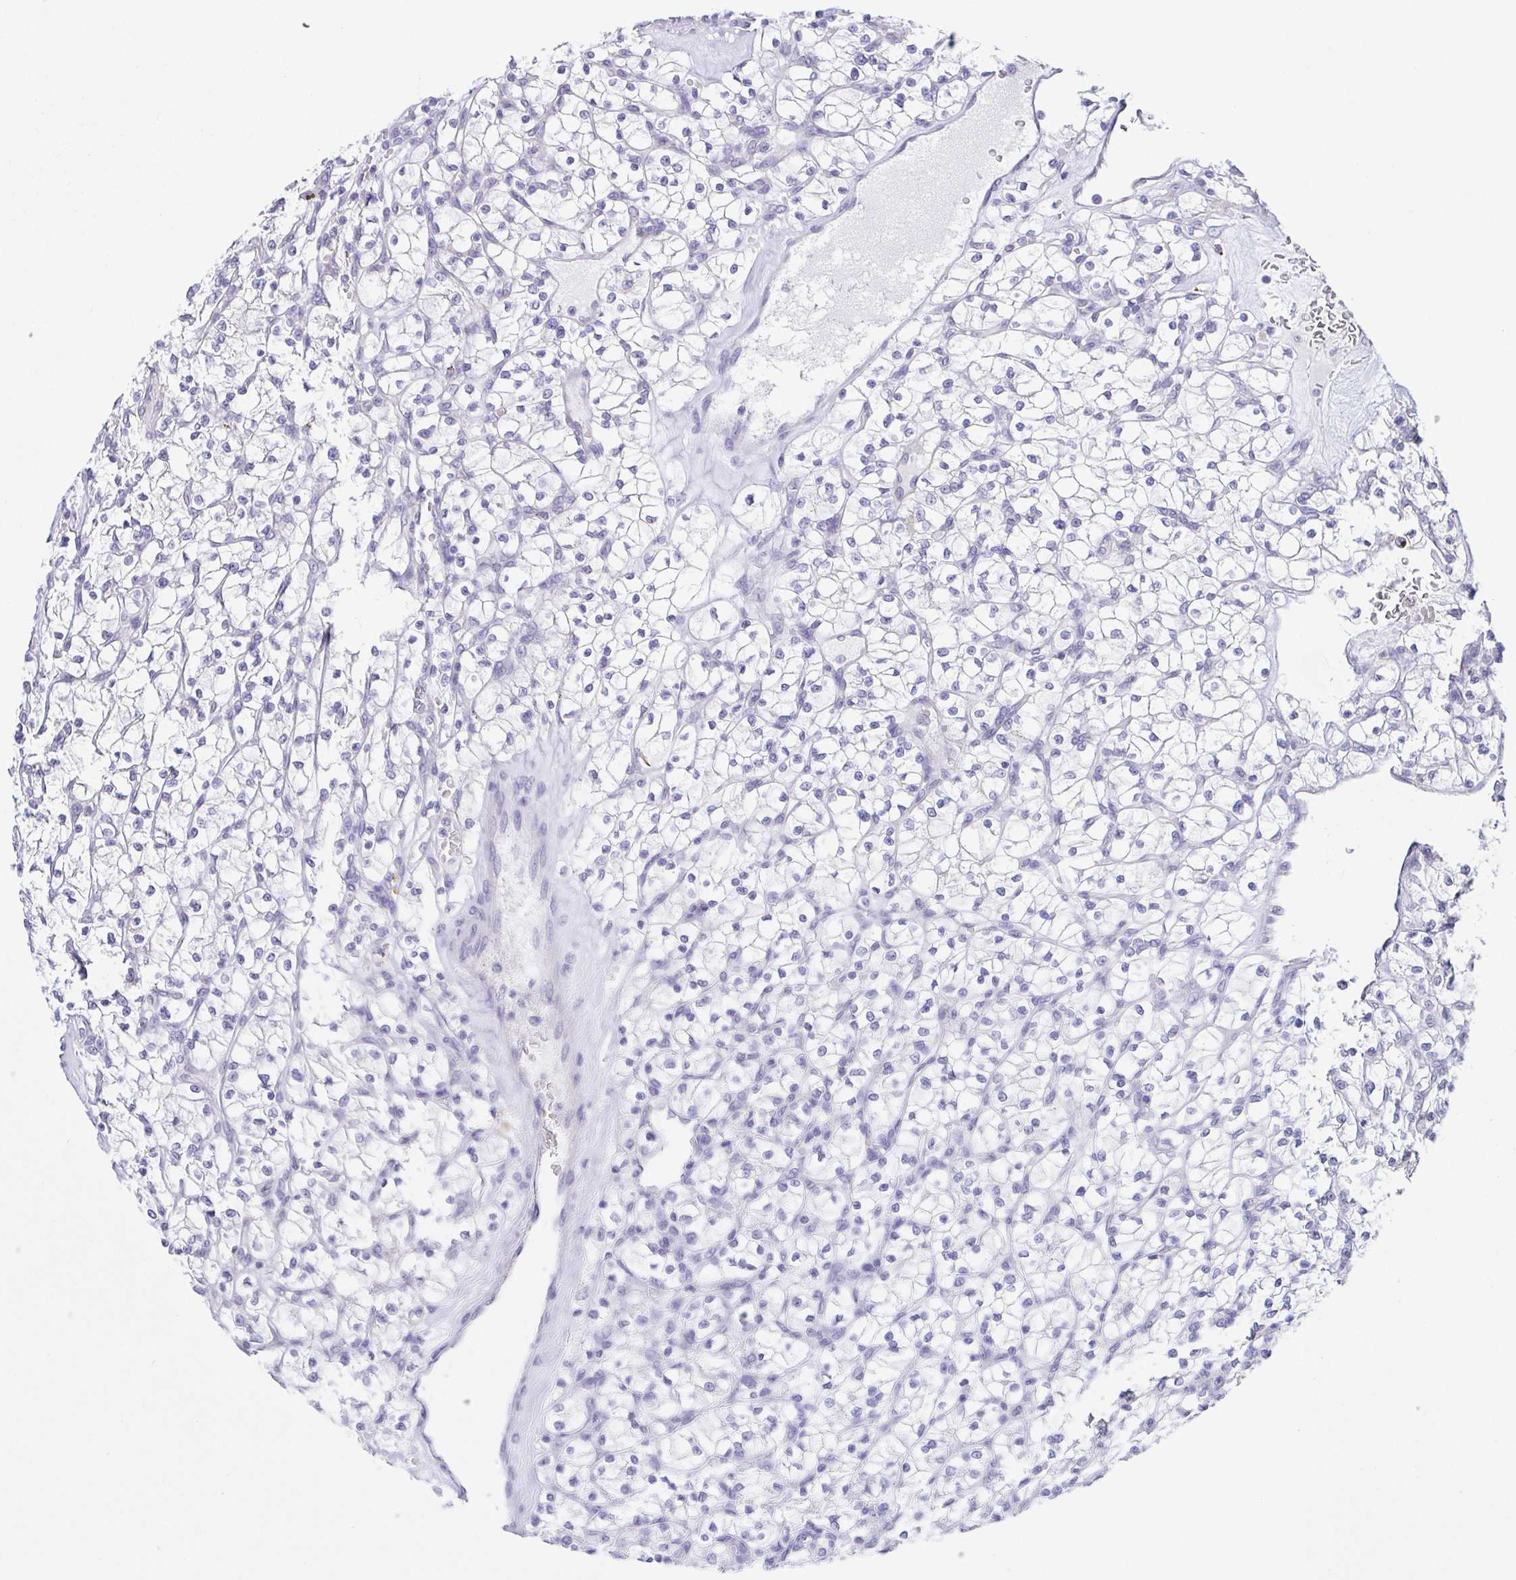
{"staining": {"intensity": "negative", "quantity": "none", "location": "none"}, "tissue": "renal cancer", "cell_type": "Tumor cells", "image_type": "cancer", "snomed": [{"axis": "morphology", "description": "Adenocarcinoma, NOS"}, {"axis": "topography", "description": "Kidney"}], "caption": "Immunohistochemistry (IHC) photomicrograph of human renal cancer (adenocarcinoma) stained for a protein (brown), which displays no staining in tumor cells. (DAB immunohistochemistry, high magnification).", "gene": "KRTDAP", "patient": {"sex": "female", "age": 64}}